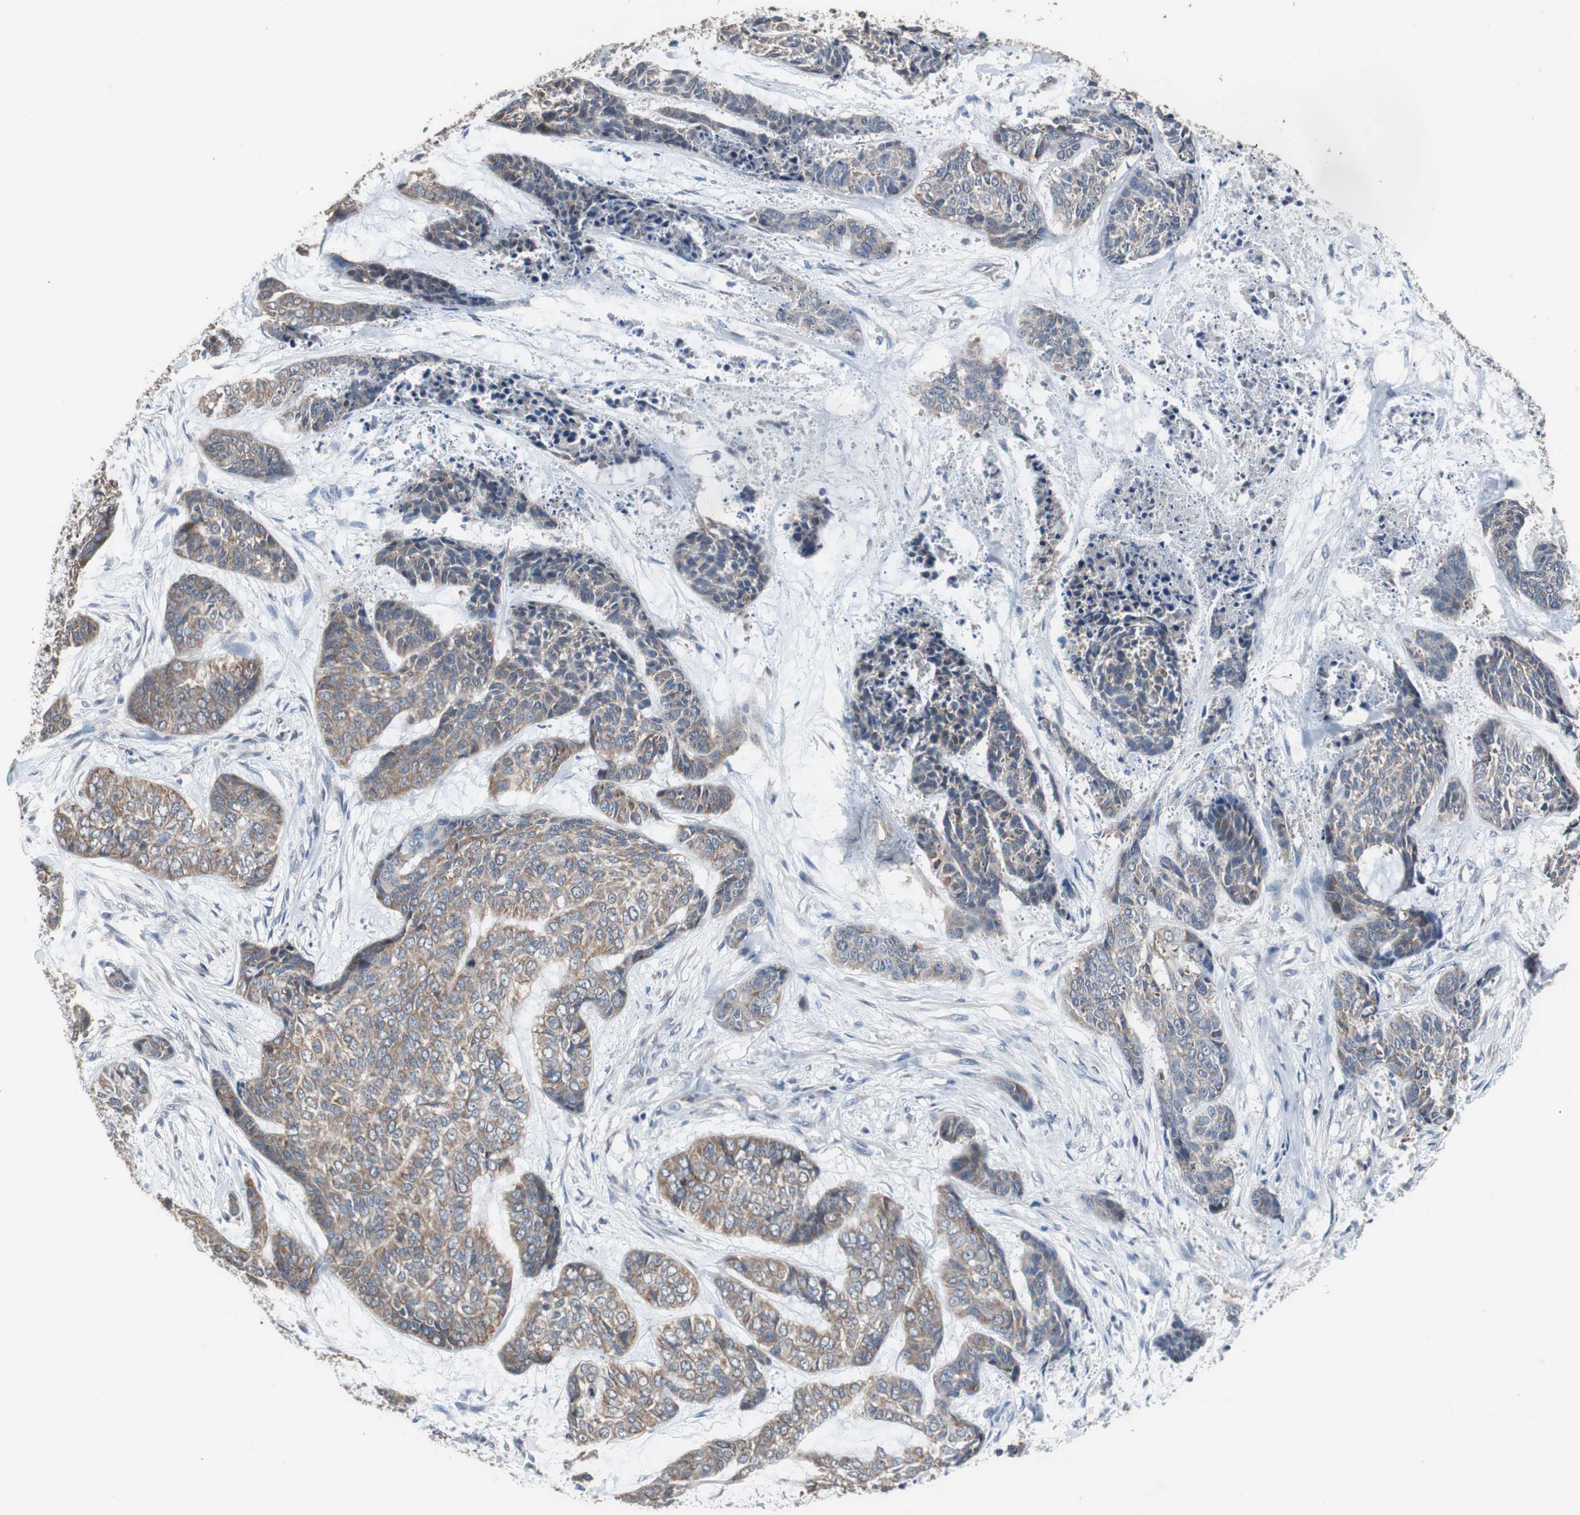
{"staining": {"intensity": "moderate", "quantity": ">75%", "location": "cytoplasmic/membranous"}, "tissue": "skin cancer", "cell_type": "Tumor cells", "image_type": "cancer", "snomed": [{"axis": "morphology", "description": "Basal cell carcinoma"}, {"axis": "topography", "description": "Skin"}], "caption": "Immunohistochemistry staining of skin cancer (basal cell carcinoma), which exhibits medium levels of moderate cytoplasmic/membranous positivity in approximately >75% of tumor cells indicating moderate cytoplasmic/membranous protein positivity. The staining was performed using DAB (3,3'-diaminobenzidine) (brown) for protein detection and nuclei were counterstained in hematoxylin (blue).", "gene": "USP10", "patient": {"sex": "female", "age": 64}}